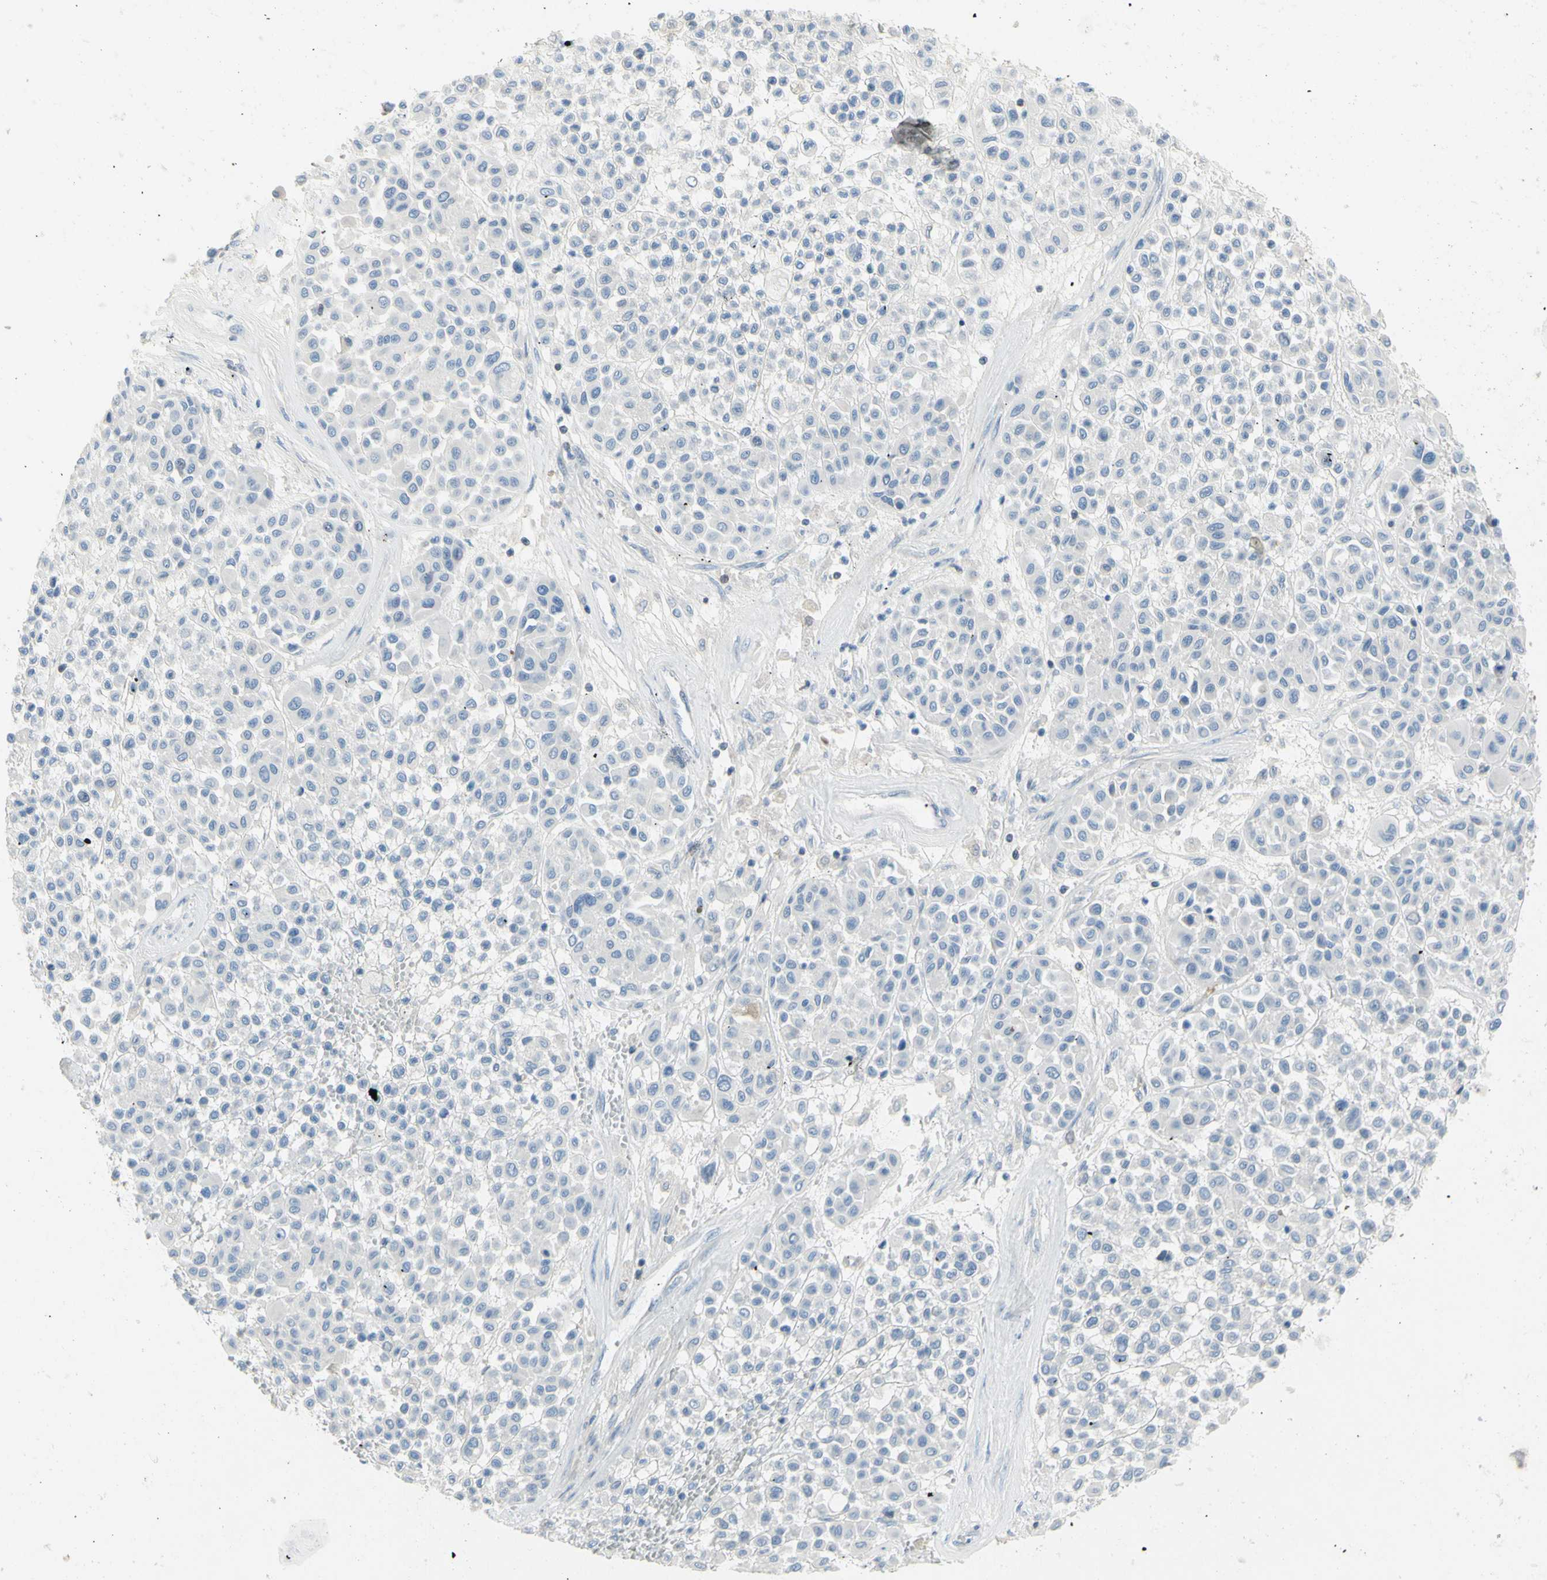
{"staining": {"intensity": "negative", "quantity": "none", "location": "none"}, "tissue": "melanoma", "cell_type": "Tumor cells", "image_type": "cancer", "snomed": [{"axis": "morphology", "description": "Malignant melanoma, Metastatic site"}, {"axis": "topography", "description": "Soft tissue"}], "caption": "Photomicrograph shows no significant protein staining in tumor cells of malignant melanoma (metastatic site). Nuclei are stained in blue.", "gene": "MUC1", "patient": {"sex": "male", "age": 41}}